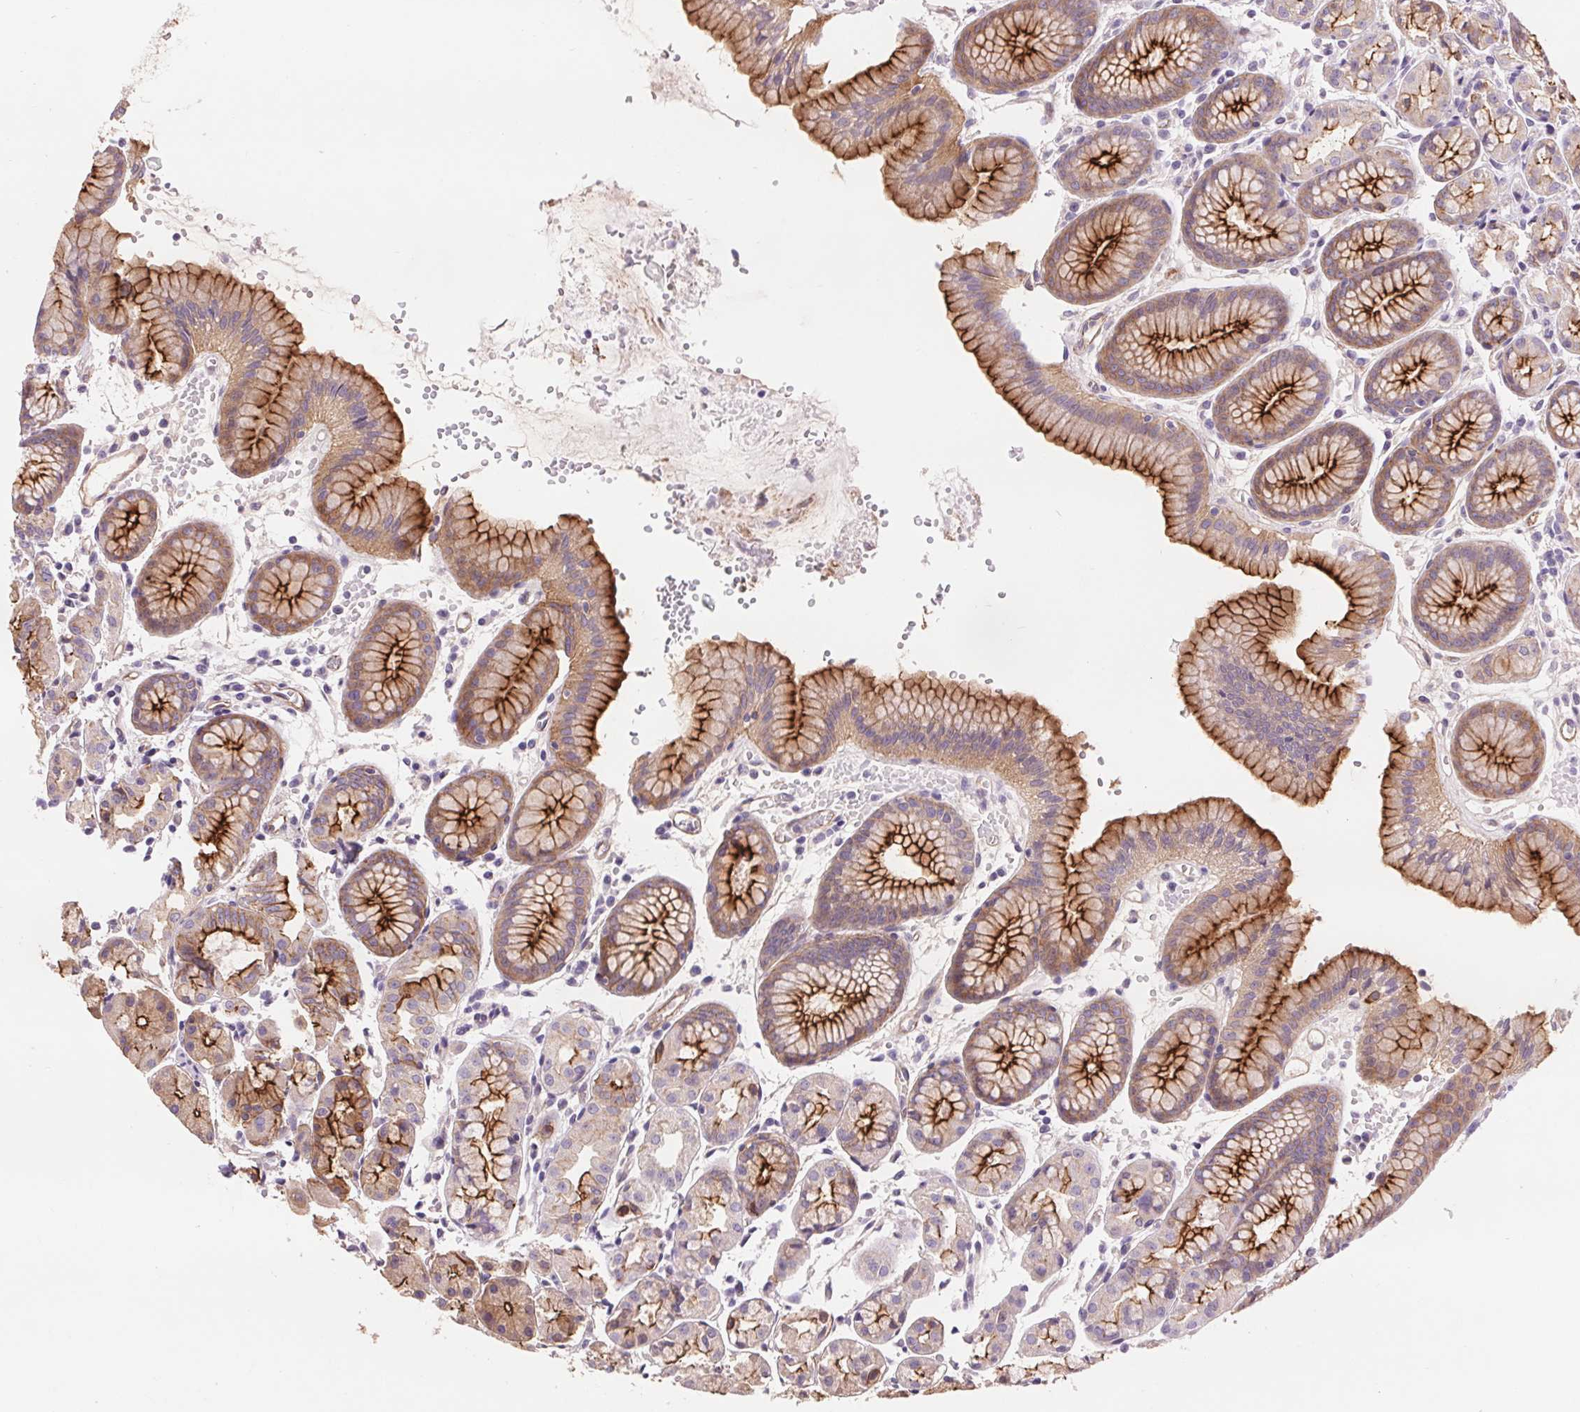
{"staining": {"intensity": "strong", "quantity": "25%-75%", "location": "cytoplasmic/membranous"}, "tissue": "stomach", "cell_type": "Glandular cells", "image_type": "normal", "snomed": [{"axis": "morphology", "description": "Normal tissue, NOS"}, {"axis": "topography", "description": "Stomach, upper"}], "caption": "Immunohistochemical staining of normal stomach reveals strong cytoplasmic/membranous protein positivity in about 25%-75% of glandular cells. The staining is performed using DAB brown chromogen to label protein expression. The nuclei are counter-stained blue using hematoxylin.", "gene": "DIXDC1", "patient": {"sex": "male", "age": 47}}